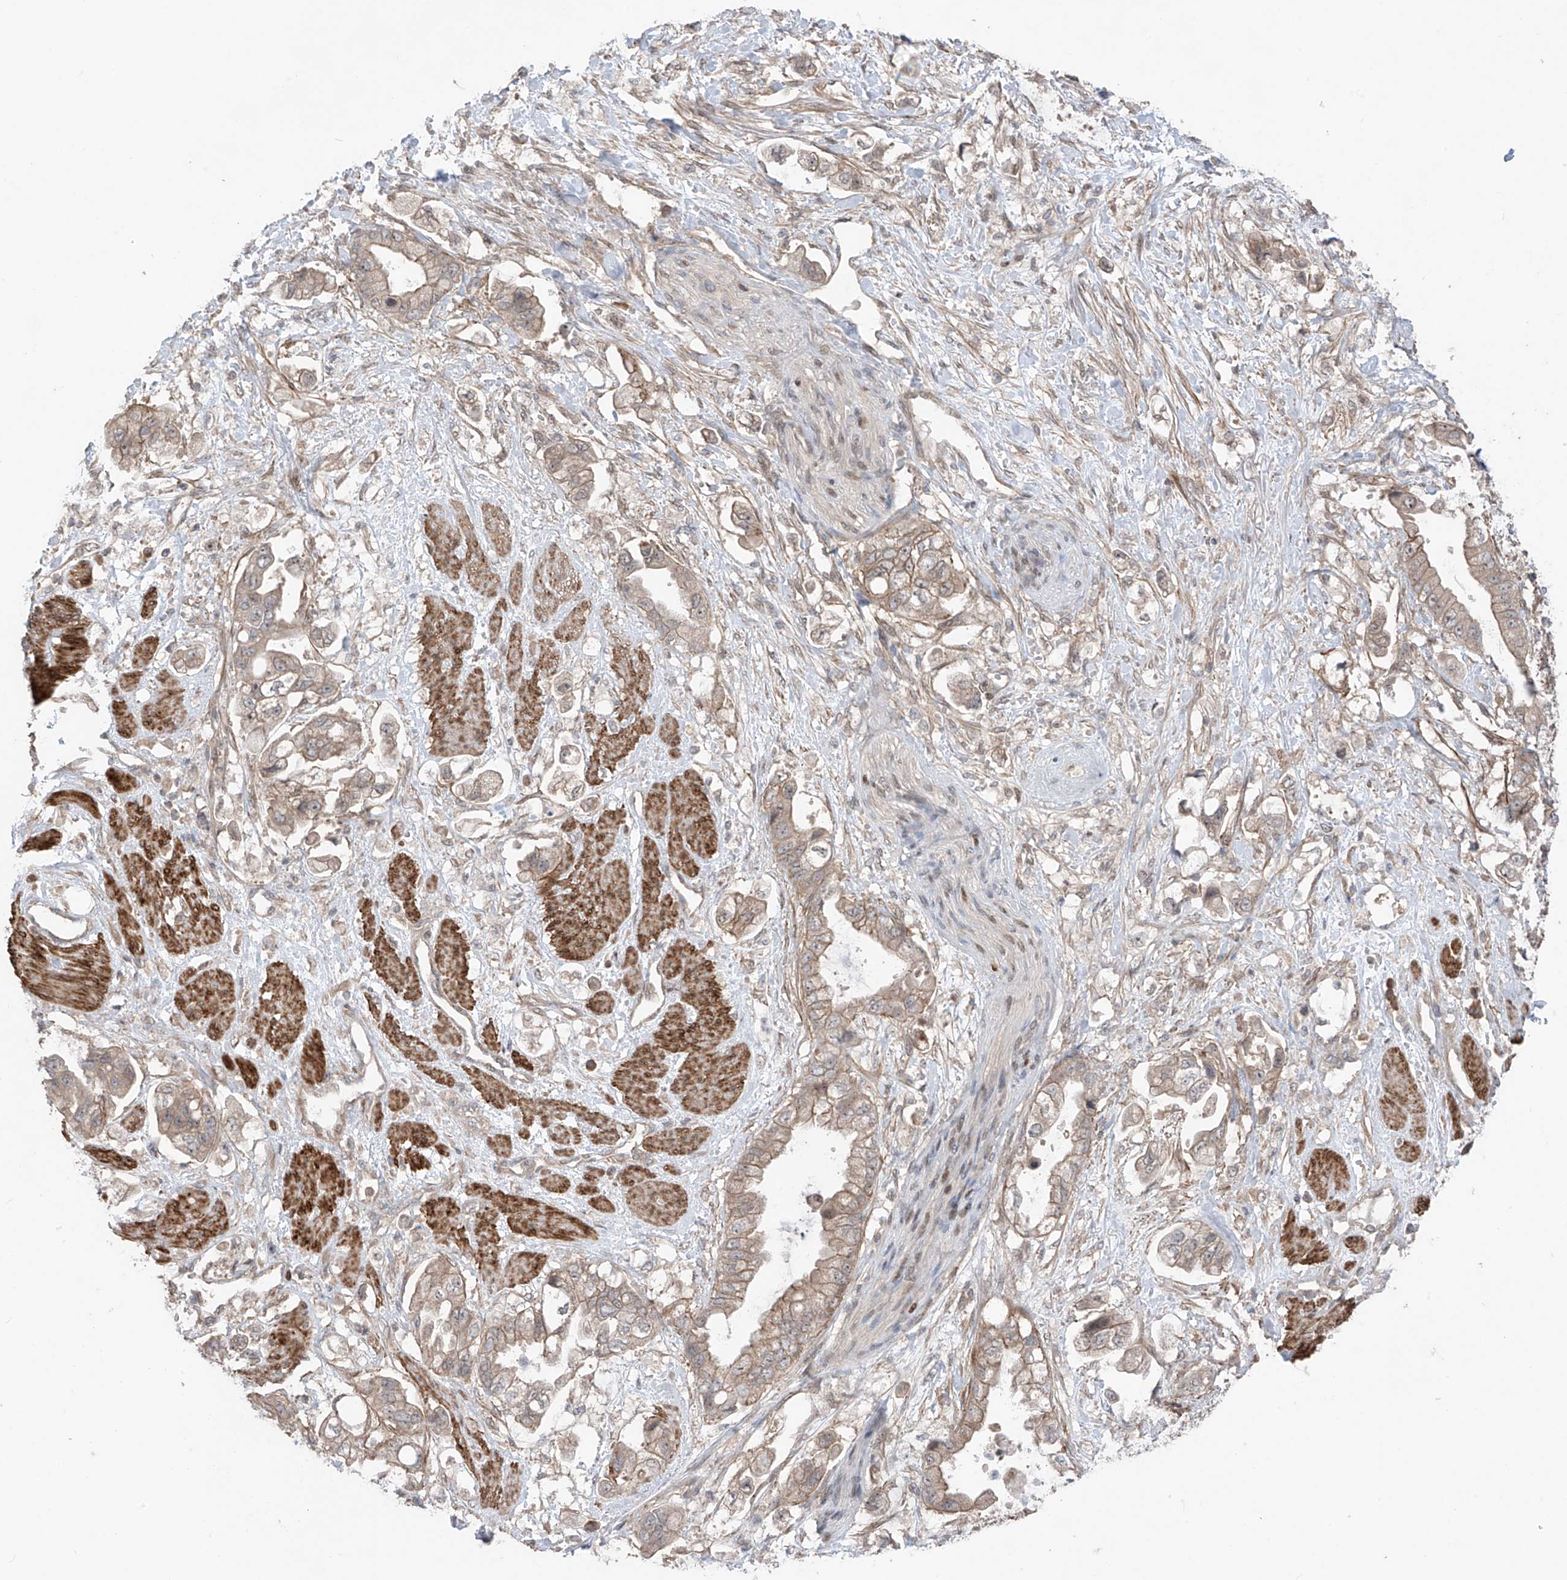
{"staining": {"intensity": "weak", "quantity": ">75%", "location": "cytoplasmic/membranous"}, "tissue": "stomach cancer", "cell_type": "Tumor cells", "image_type": "cancer", "snomed": [{"axis": "morphology", "description": "Adenocarcinoma, NOS"}, {"axis": "topography", "description": "Stomach"}], "caption": "Adenocarcinoma (stomach) stained with DAB (3,3'-diaminobenzidine) IHC exhibits low levels of weak cytoplasmic/membranous positivity in about >75% of tumor cells.", "gene": "LRRC74A", "patient": {"sex": "male", "age": 62}}